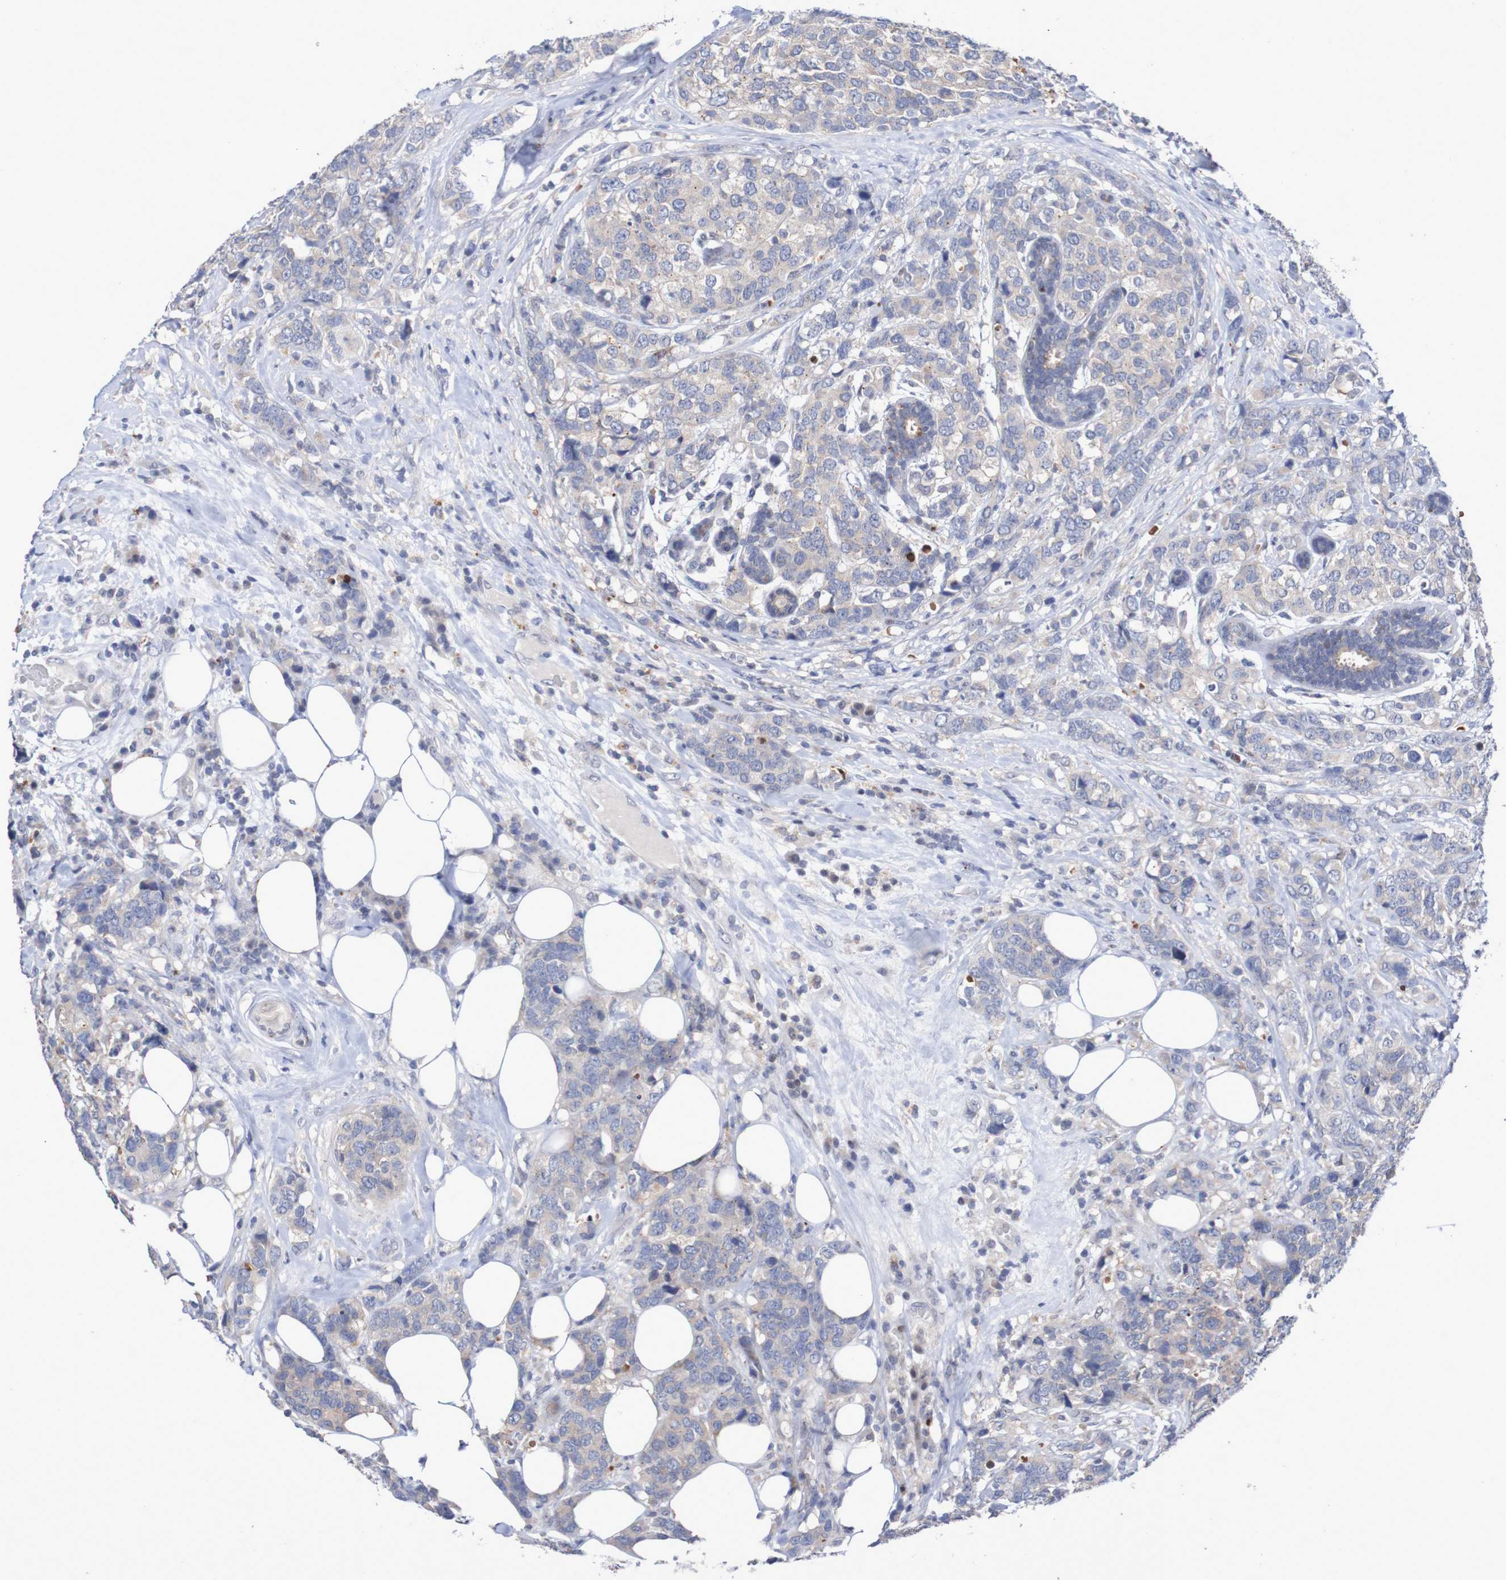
{"staining": {"intensity": "weak", "quantity": "<25%", "location": "cytoplasmic/membranous"}, "tissue": "breast cancer", "cell_type": "Tumor cells", "image_type": "cancer", "snomed": [{"axis": "morphology", "description": "Lobular carcinoma"}, {"axis": "topography", "description": "Breast"}], "caption": "High power microscopy photomicrograph of an immunohistochemistry micrograph of breast cancer (lobular carcinoma), revealing no significant staining in tumor cells.", "gene": "FBP2", "patient": {"sex": "female", "age": 59}}